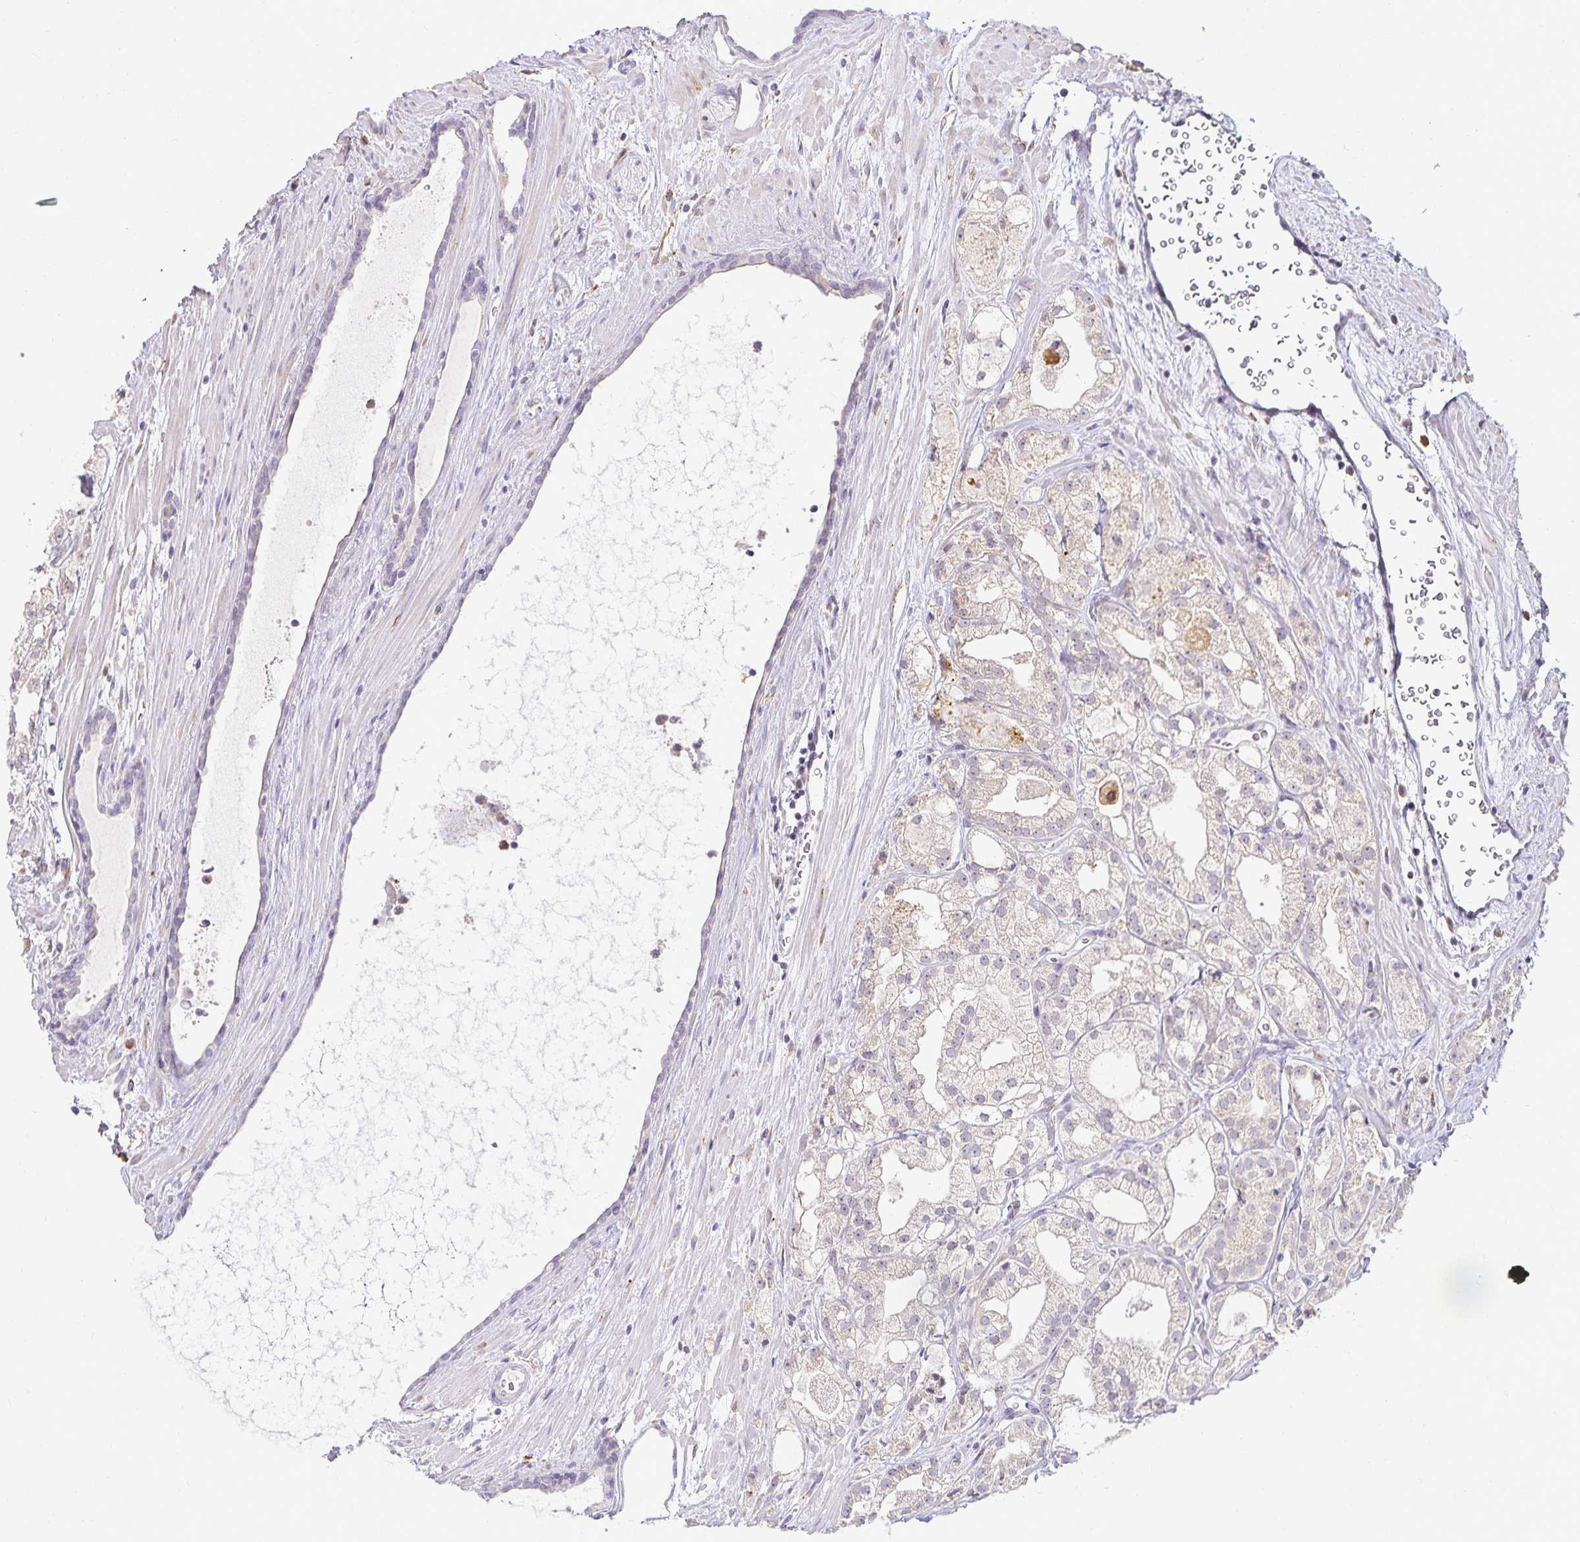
{"staining": {"intensity": "negative", "quantity": "none", "location": "none"}, "tissue": "prostate cancer", "cell_type": "Tumor cells", "image_type": "cancer", "snomed": [{"axis": "morphology", "description": "Adenocarcinoma, High grade"}, {"axis": "topography", "description": "Prostate"}], "caption": "Prostate cancer was stained to show a protein in brown. There is no significant staining in tumor cells.", "gene": "GP2", "patient": {"sex": "male", "age": 68}}